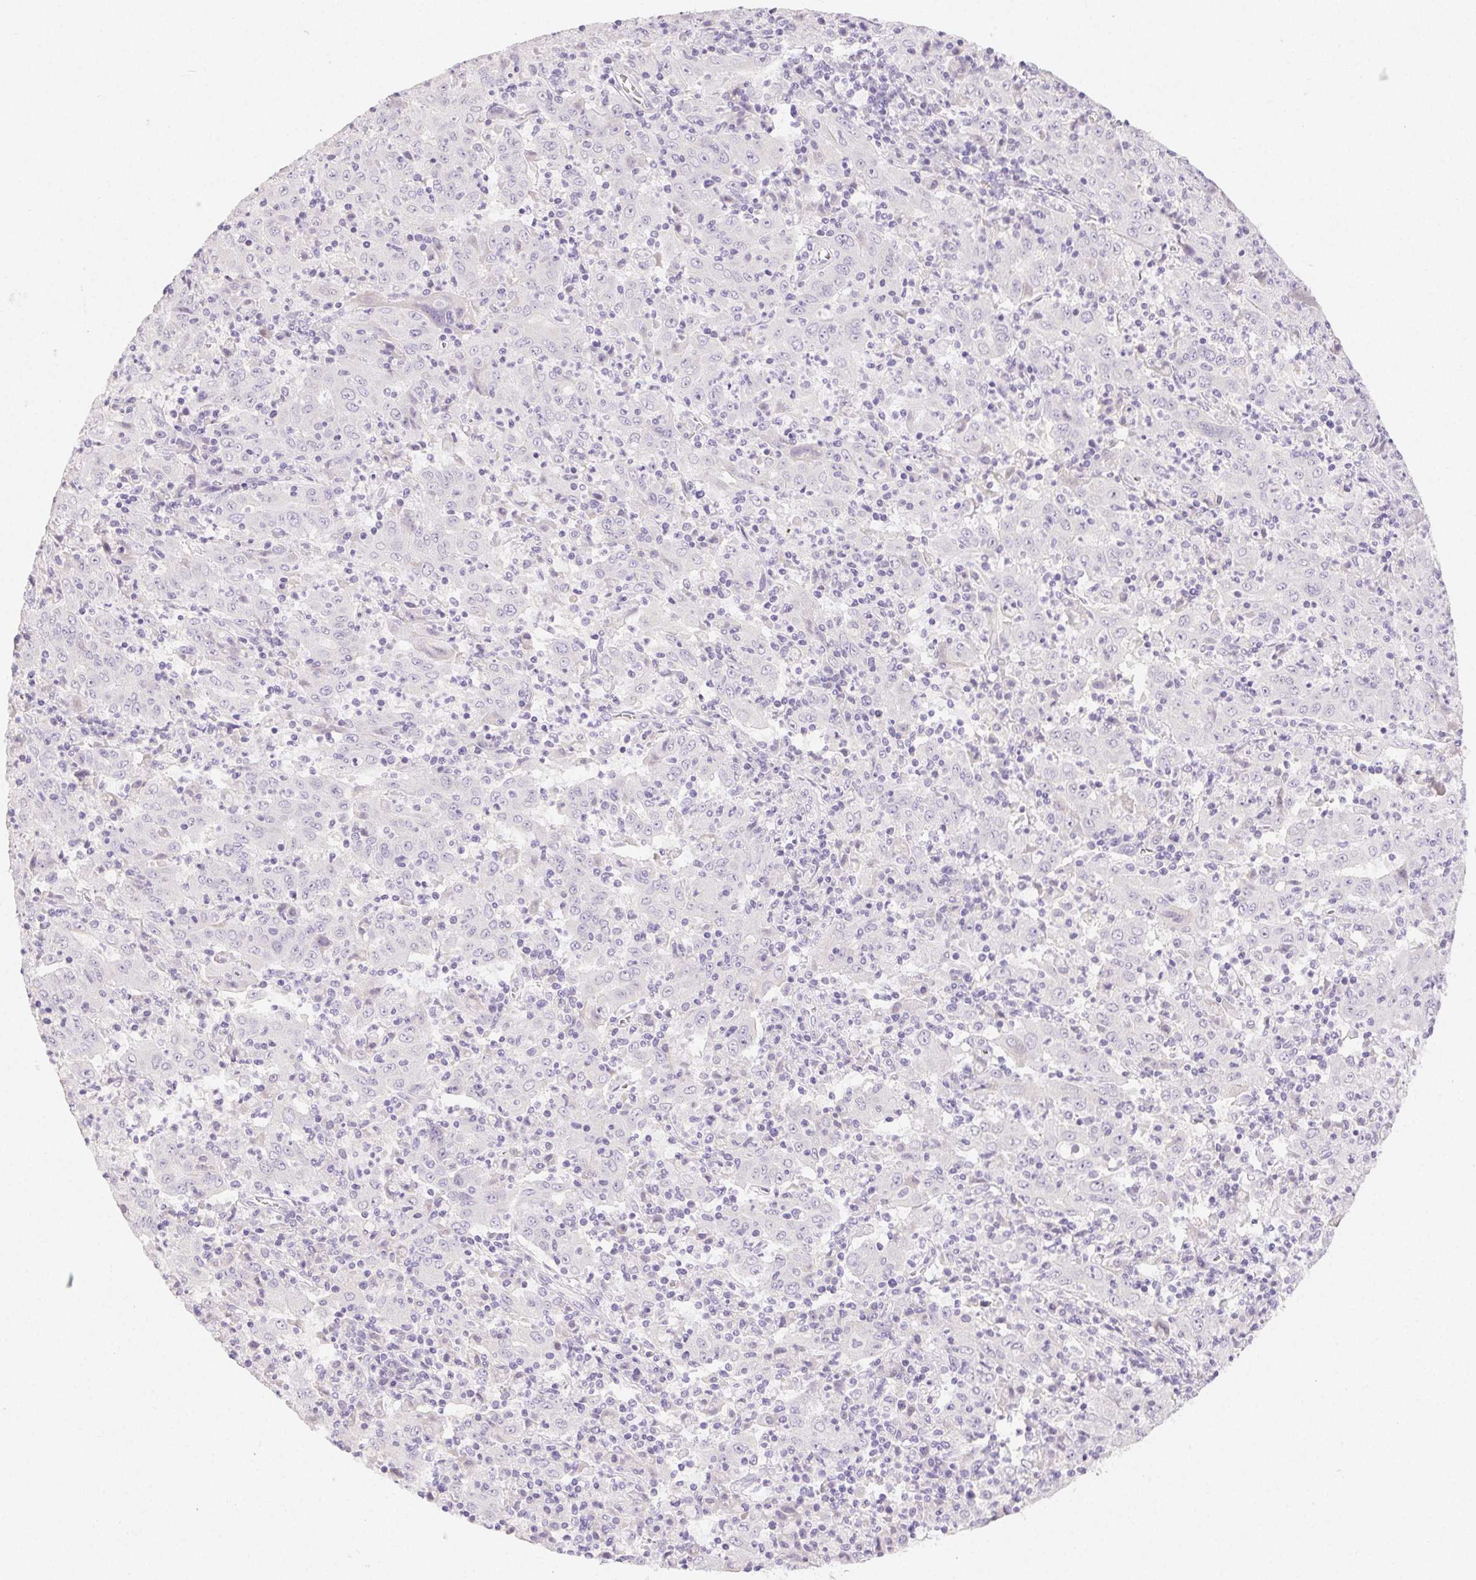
{"staining": {"intensity": "negative", "quantity": "none", "location": "none"}, "tissue": "pancreatic cancer", "cell_type": "Tumor cells", "image_type": "cancer", "snomed": [{"axis": "morphology", "description": "Adenocarcinoma, NOS"}, {"axis": "topography", "description": "Pancreas"}], "caption": "Pancreatic cancer (adenocarcinoma) stained for a protein using IHC displays no staining tumor cells.", "gene": "MIOX", "patient": {"sex": "male", "age": 63}}